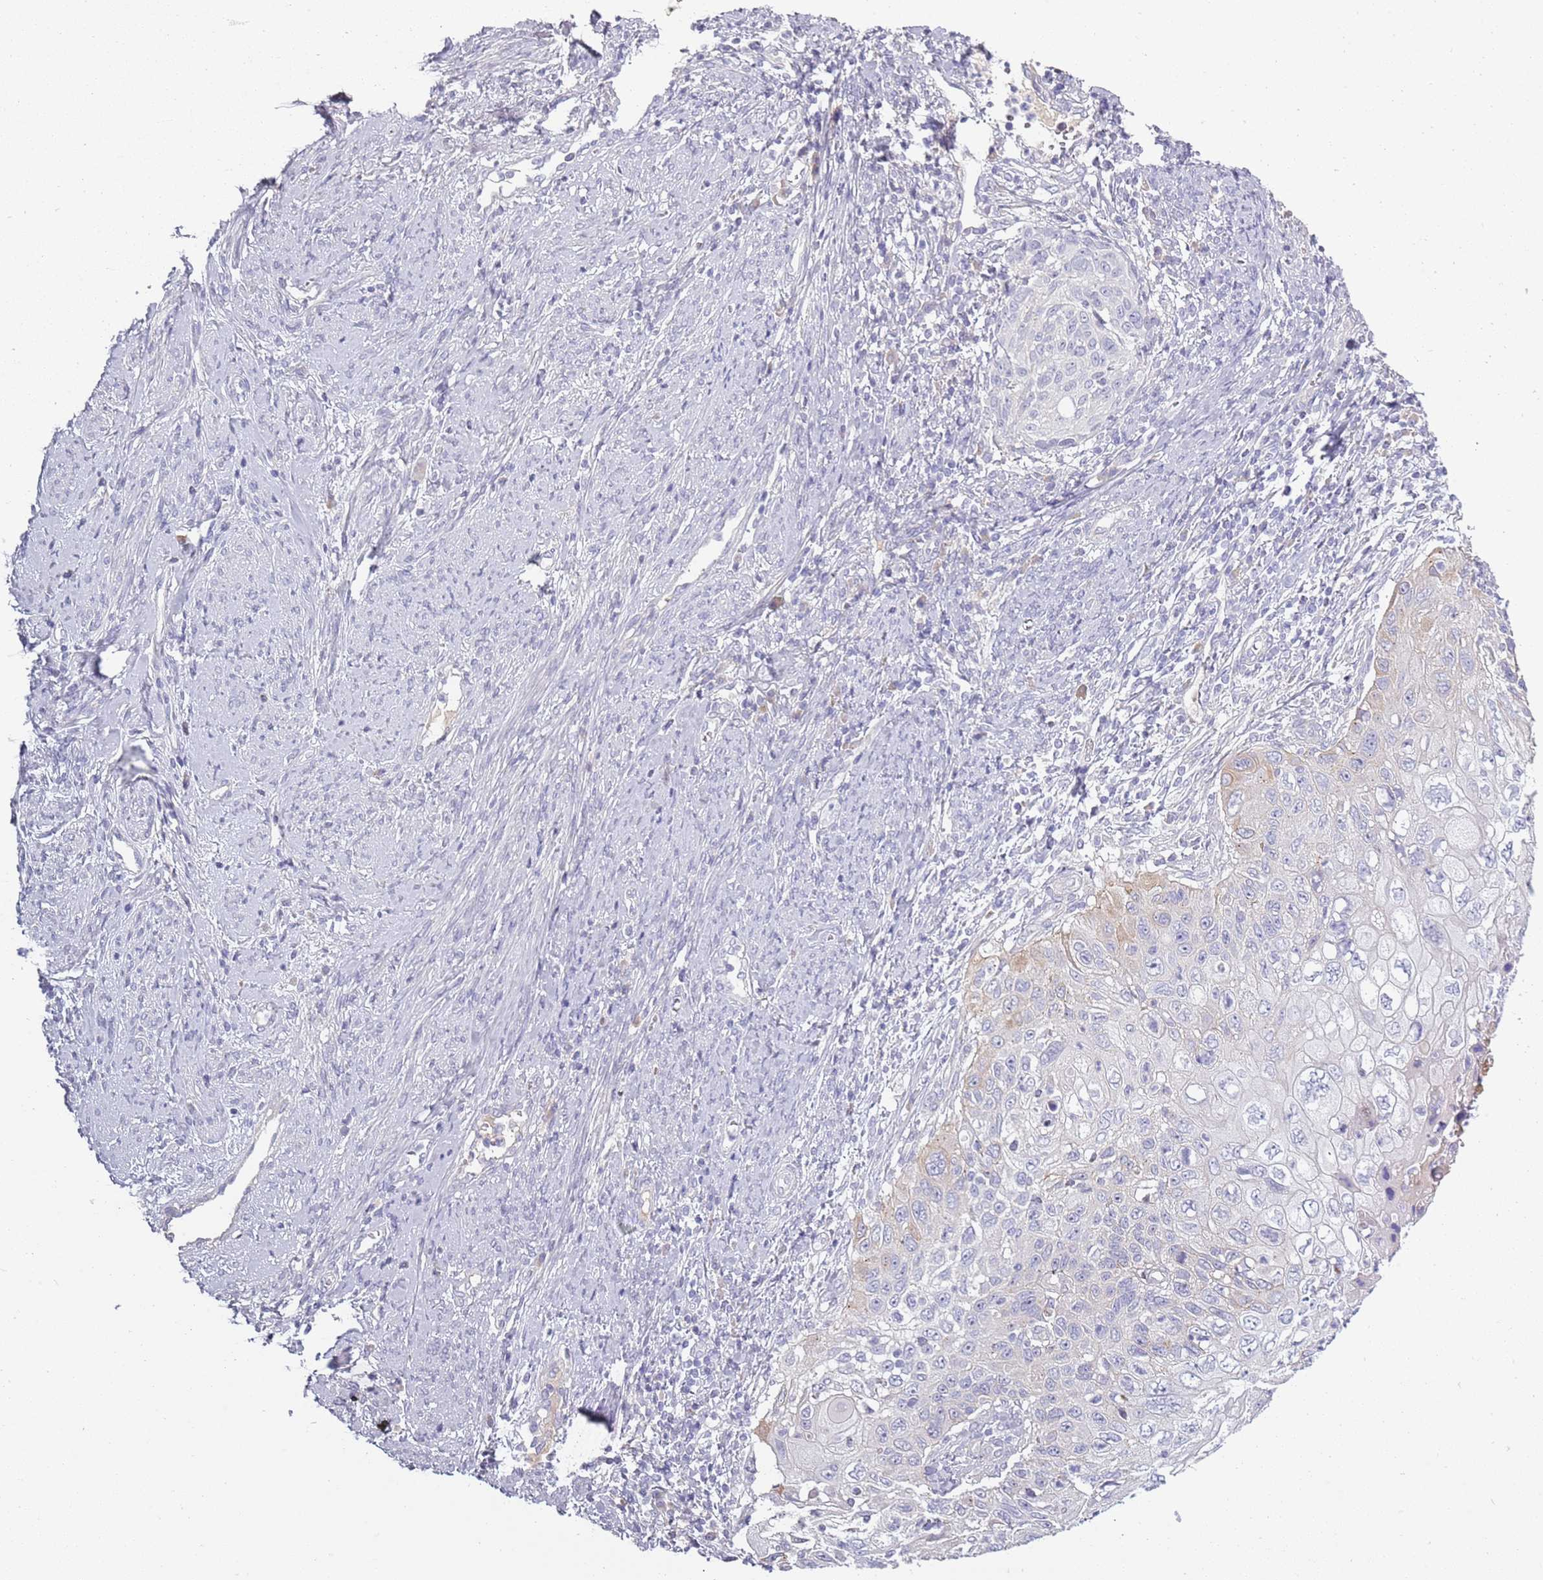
{"staining": {"intensity": "negative", "quantity": "none", "location": "none"}, "tissue": "cervical cancer", "cell_type": "Tumor cells", "image_type": "cancer", "snomed": [{"axis": "morphology", "description": "Squamous cell carcinoma, NOS"}, {"axis": "topography", "description": "Cervix"}], "caption": "DAB immunohistochemical staining of cervical cancer demonstrates no significant positivity in tumor cells.", "gene": "TNFRSF6B", "patient": {"sex": "female", "age": 70}}